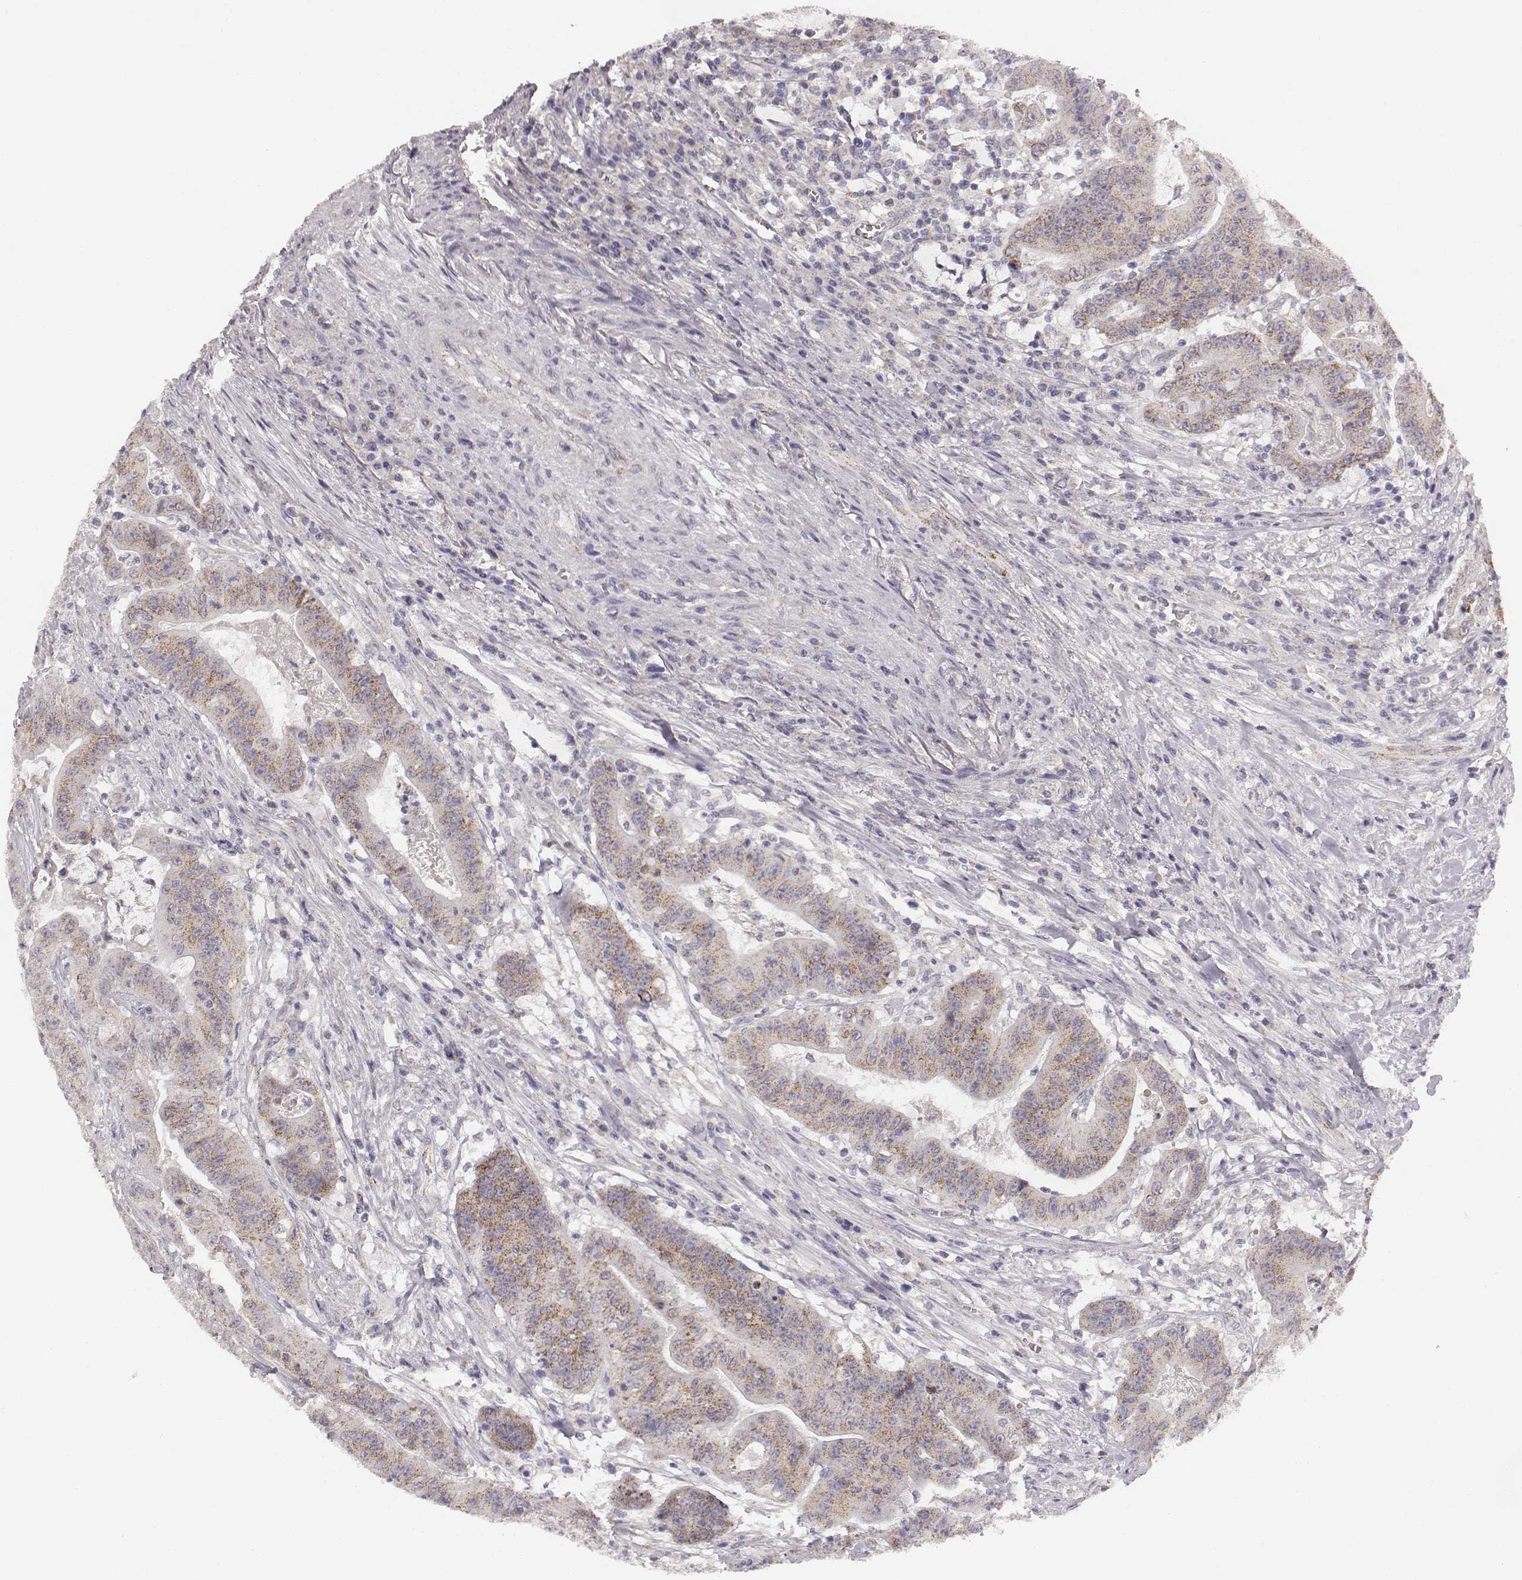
{"staining": {"intensity": "weak", "quantity": ">75%", "location": "cytoplasmic/membranous"}, "tissue": "colorectal cancer", "cell_type": "Tumor cells", "image_type": "cancer", "snomed": [{"axis": "morphology", "description": "Adenocarcinoma, NOS"}, {"axis": "topography", "description": "Colon"}], "caption": "A brown stain shows weak cytoplasmic/membranous positivity of a protein in human adenocarcinoma (colorectal) tumor cells.", "gene": "ABCD3", "patient": {"sex": "male", "age": 33}}